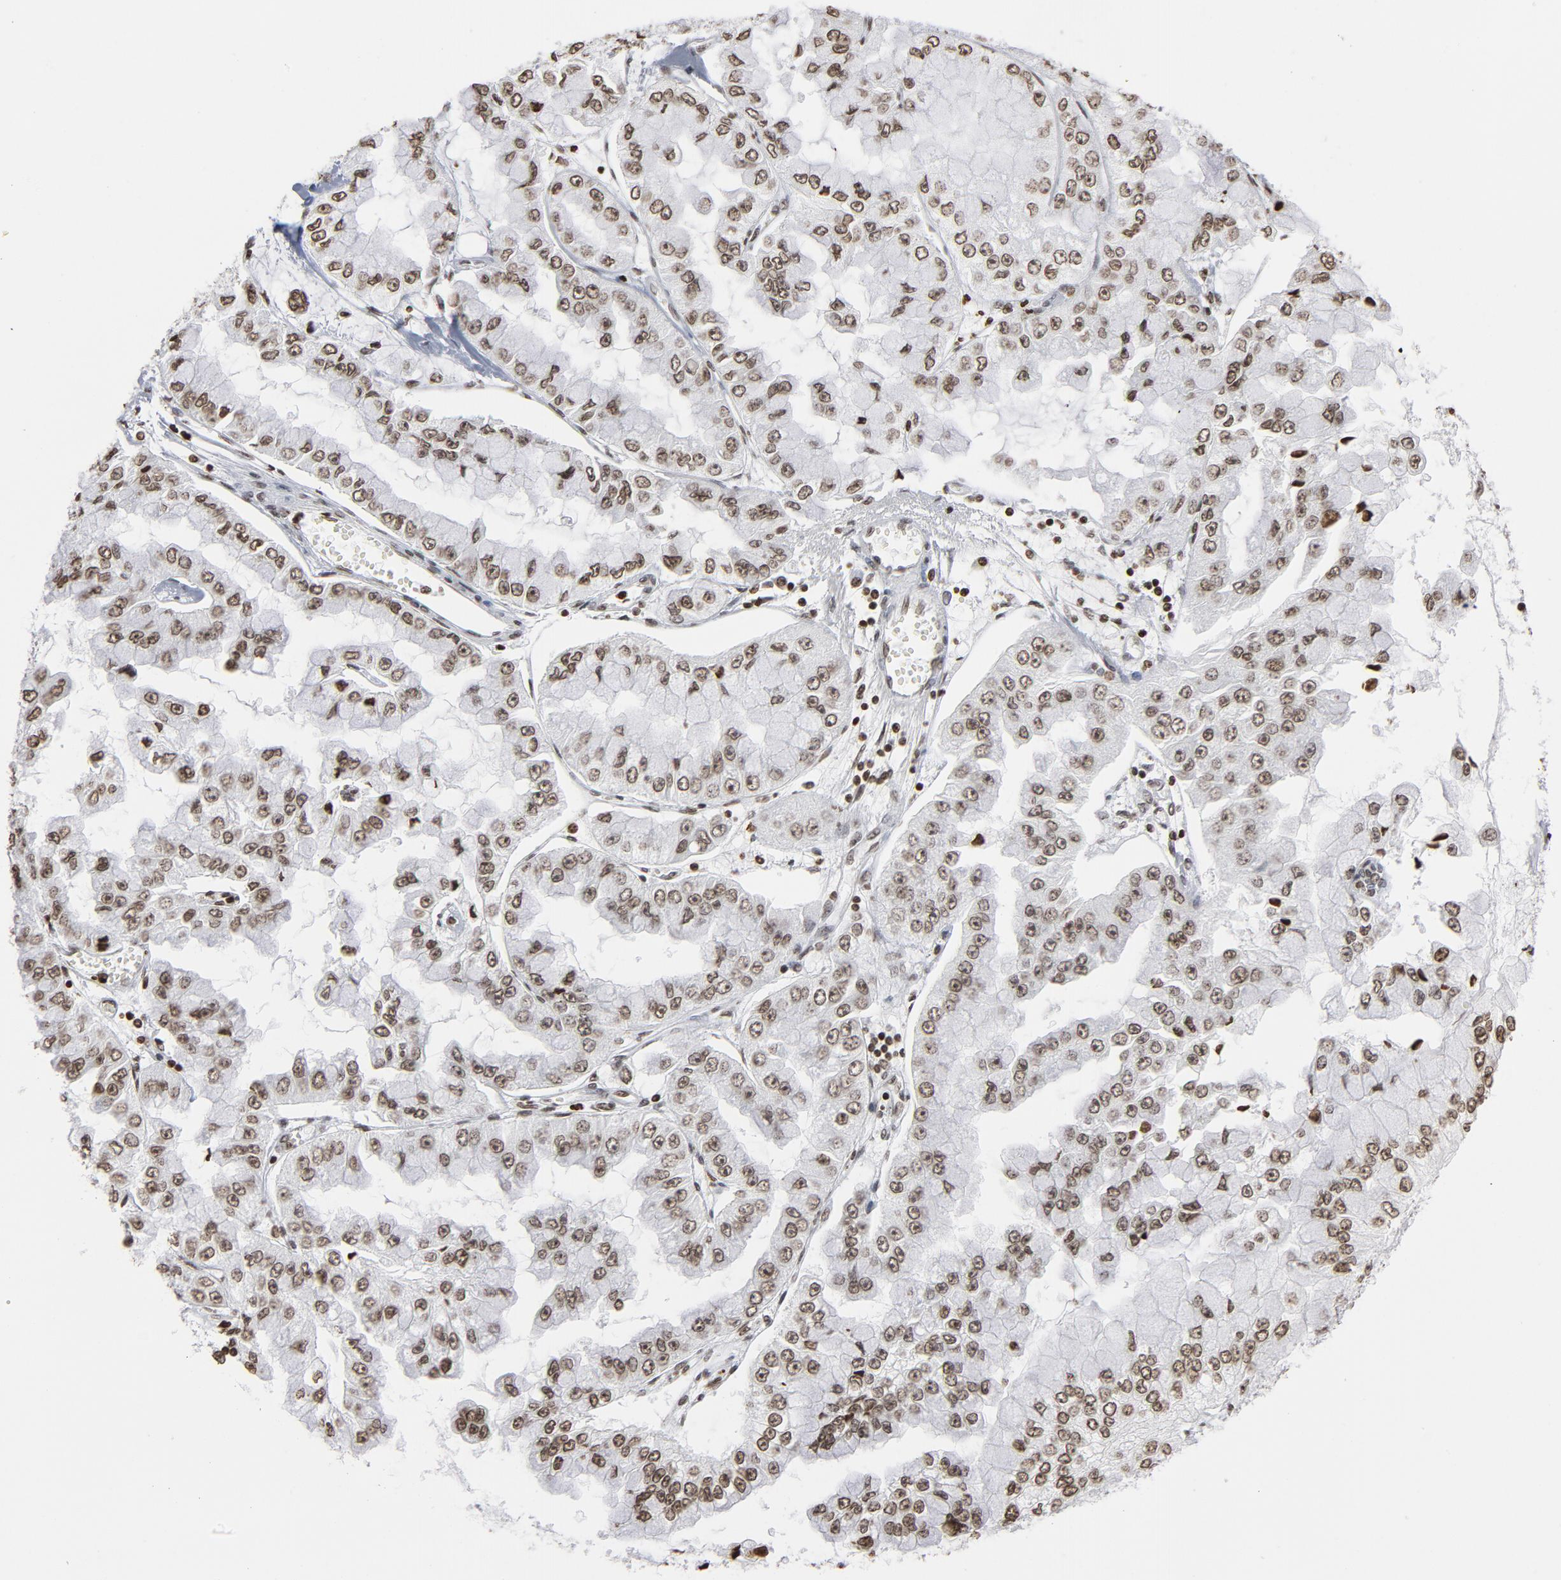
{"staining": {"intensity": "weak", "quantity": ">75%", "location": "nuclear"}, "tissue": "liver cancer", "cell_type": "Tumor cells", "image_type": "cancer", "snomed": [{"axis": "morphology", "description": "Cholangiocarcinoma"}, {"axis": "topography", "description": "Liver"}], "caption": "Liver cholangiocarcinoma was stained to show a protein in brown. There is low levels of weak nuclear positivity in approximately >75% of tumor cells. (DAB IHC, brown staining for protein, blue staining for nuclei).", "gene": "H2AC12", "patient": {"sex": "female", "age": 79}}